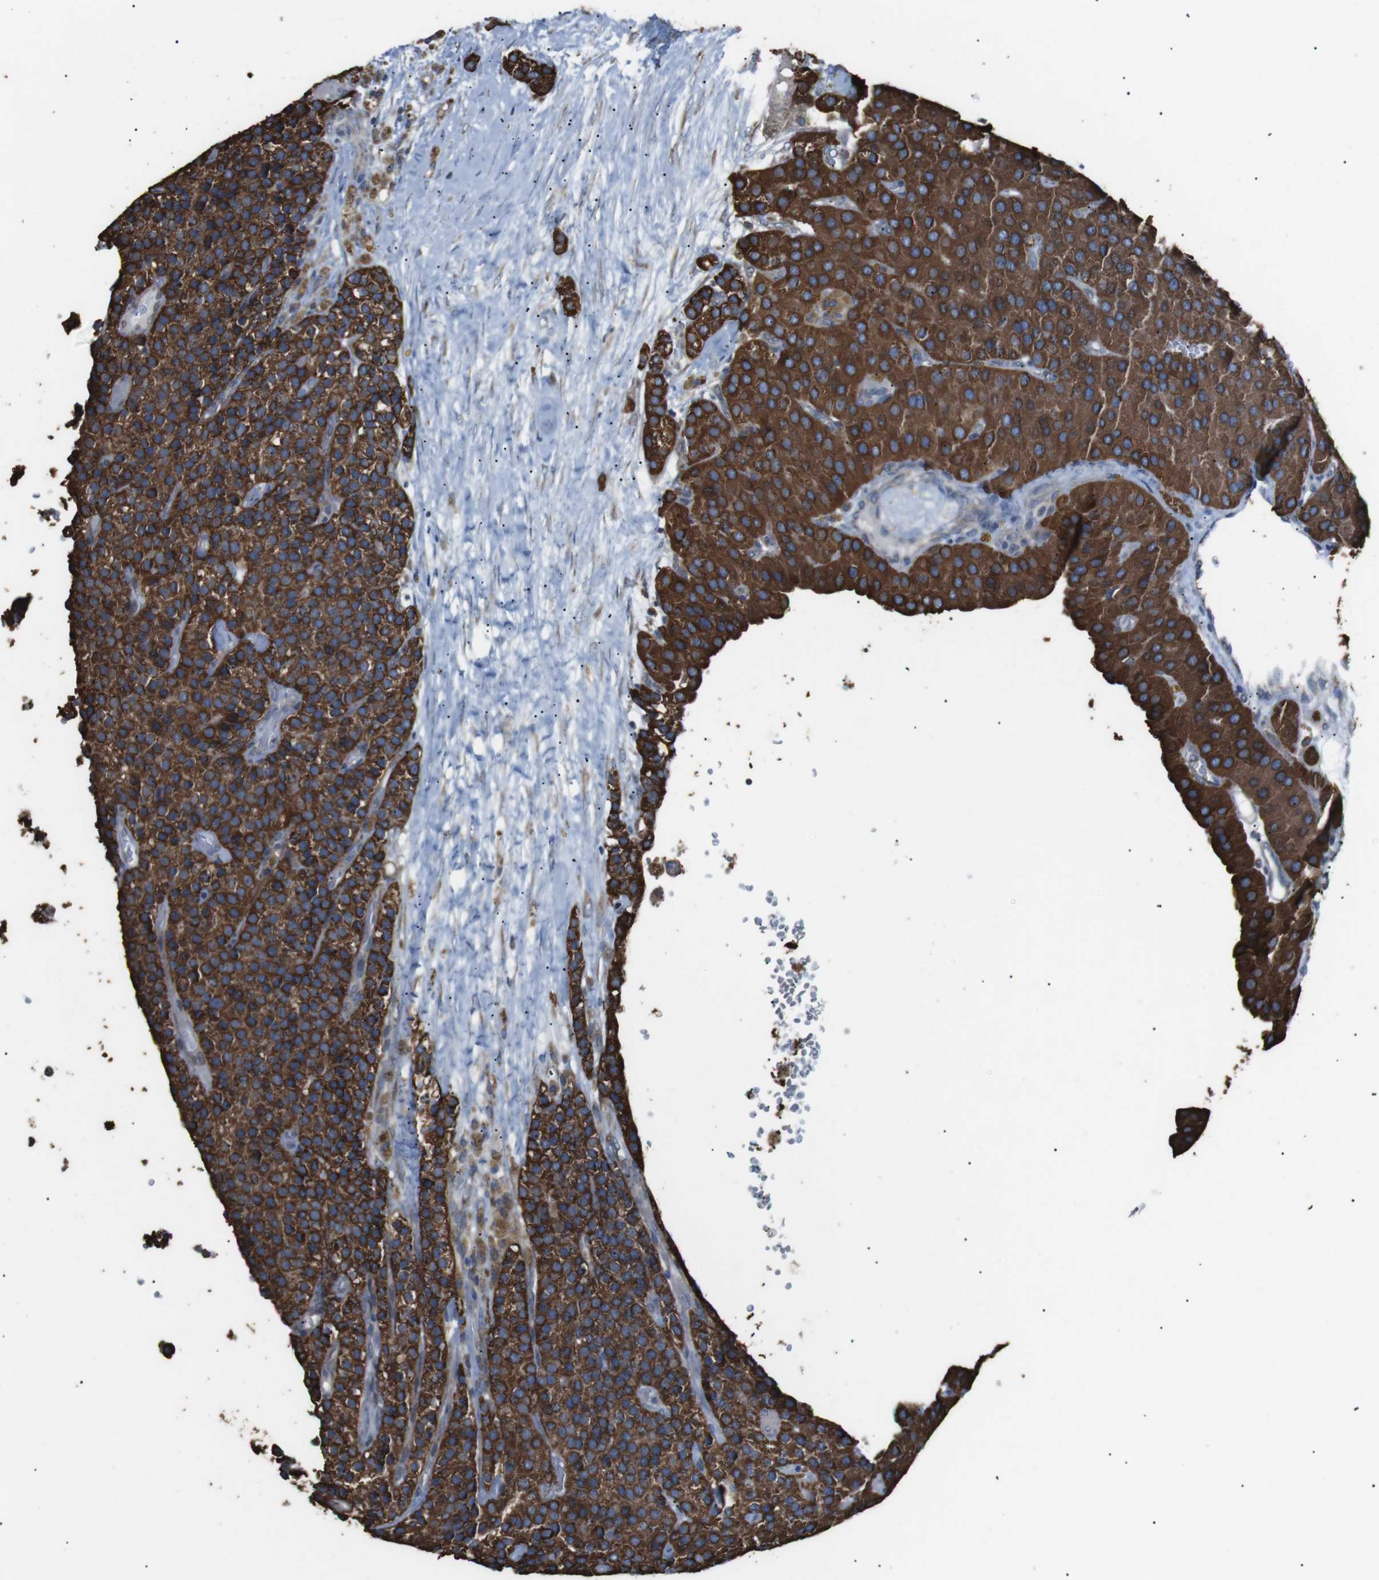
{"staining": {"intensity": "strong", "quantity": ">75%", "location": "cytoplasmic/membranous"}, "tissue": "parathyroid gland", "cell_type": "Glandular cells", "image_type": "normal", "snomed": [{"axis": "morphology", "description": "Normal tissue, NOS"}, {"axis": "morphology", "description": "Adenoma, NOS"}, {"axis": "topography", "description": "Parathyroid gland"}], "caption": "High-magnification brightfield microscopy of unremarkable parathyroid gland stained with DAB (brown) and counterstained with hematoxylin (blue). glandular cells exhibit strong cytoplasmic/membranous staining is appreciated in about>75% of cells.", "gene": "CISD2", "patient": {"sex": "female", "age": 86}}